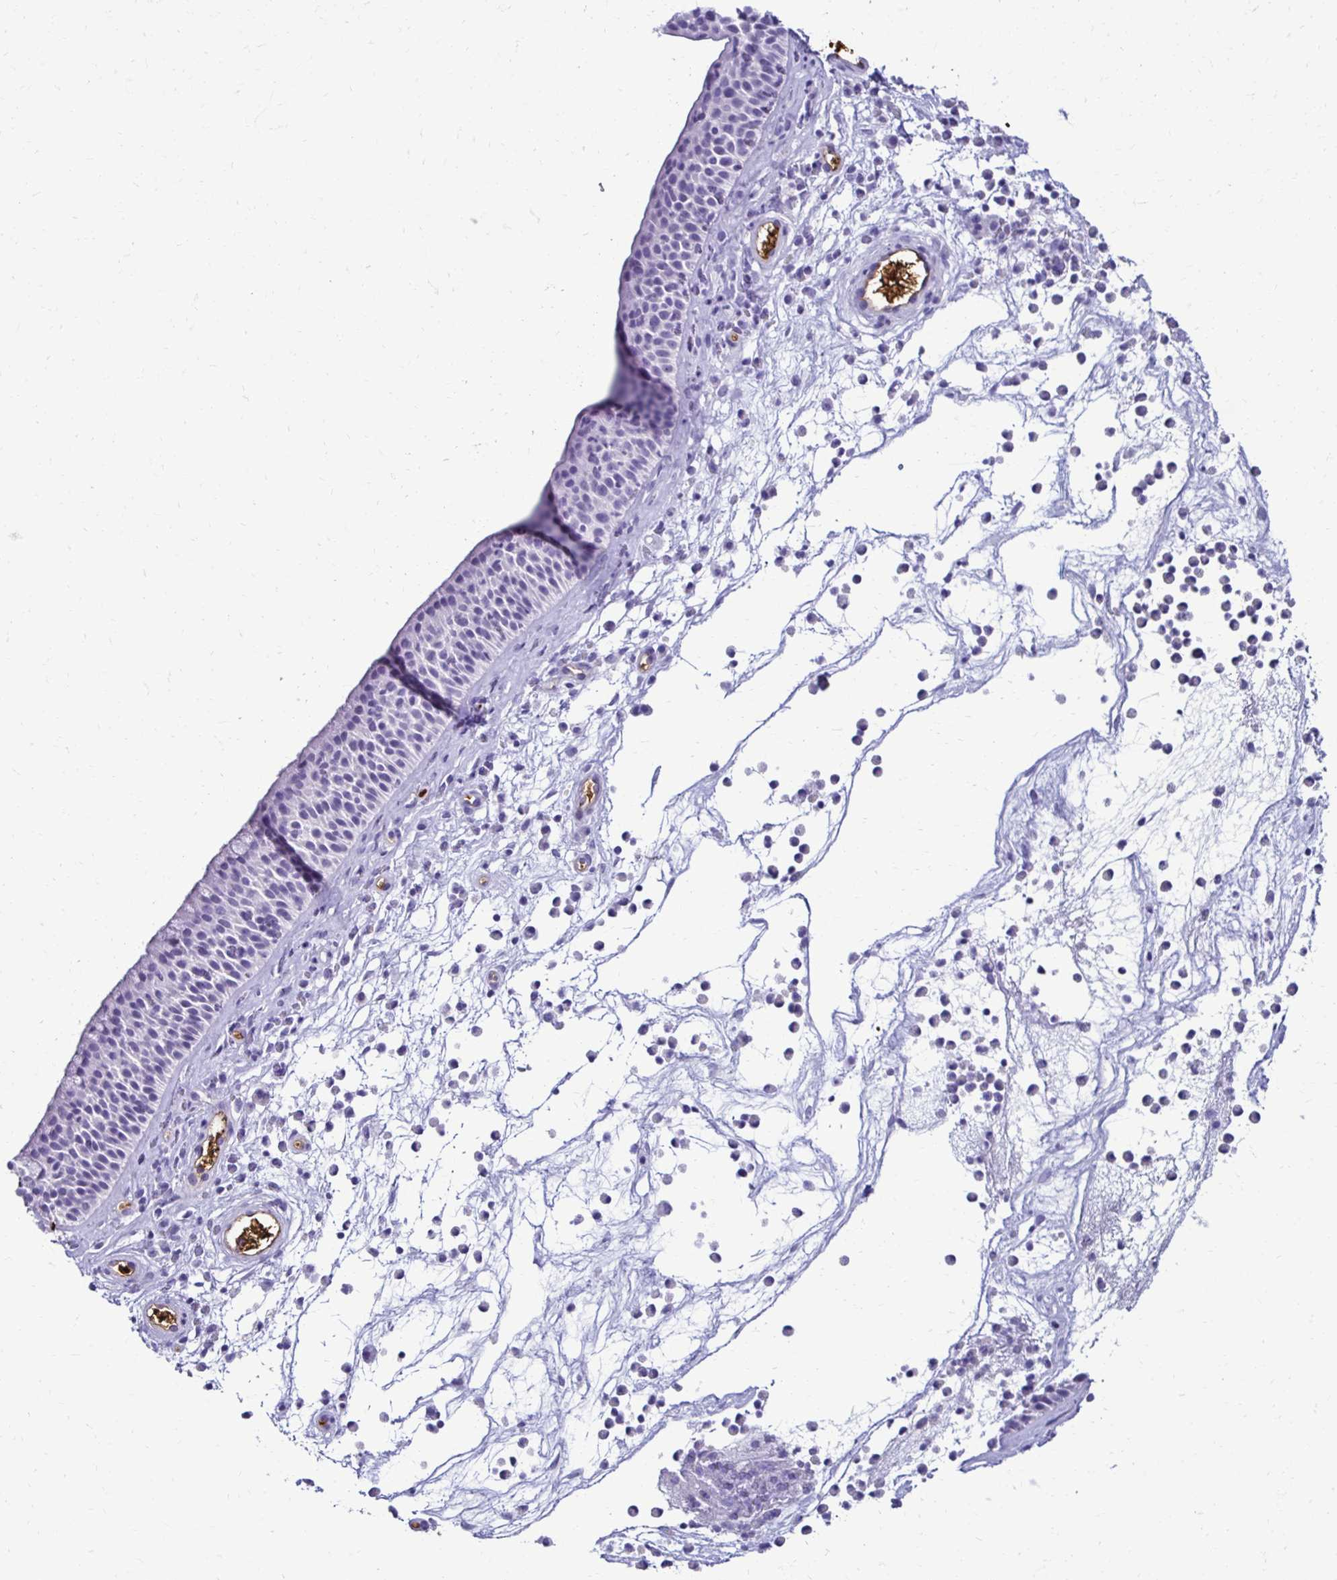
{"staining": {"intensity": "negative", "quantity": "none", "location": "none"}, "tissue": "nasopharynx", "cell_type": "Respiratory epithelial cells", "image_type": "normal", "snomed": [{"axis": "morphology", "description": "Normal tissue, NOS"}, {"axis": "topography", "description": "Nasopharynx"}], "caption": "Immunohistochemistry of unremarkable human nasopharynx shows no staining in respiratory epithelial cells.", "gene": "RHBDL3", "patient": {"sex": "male", "age": 56}}